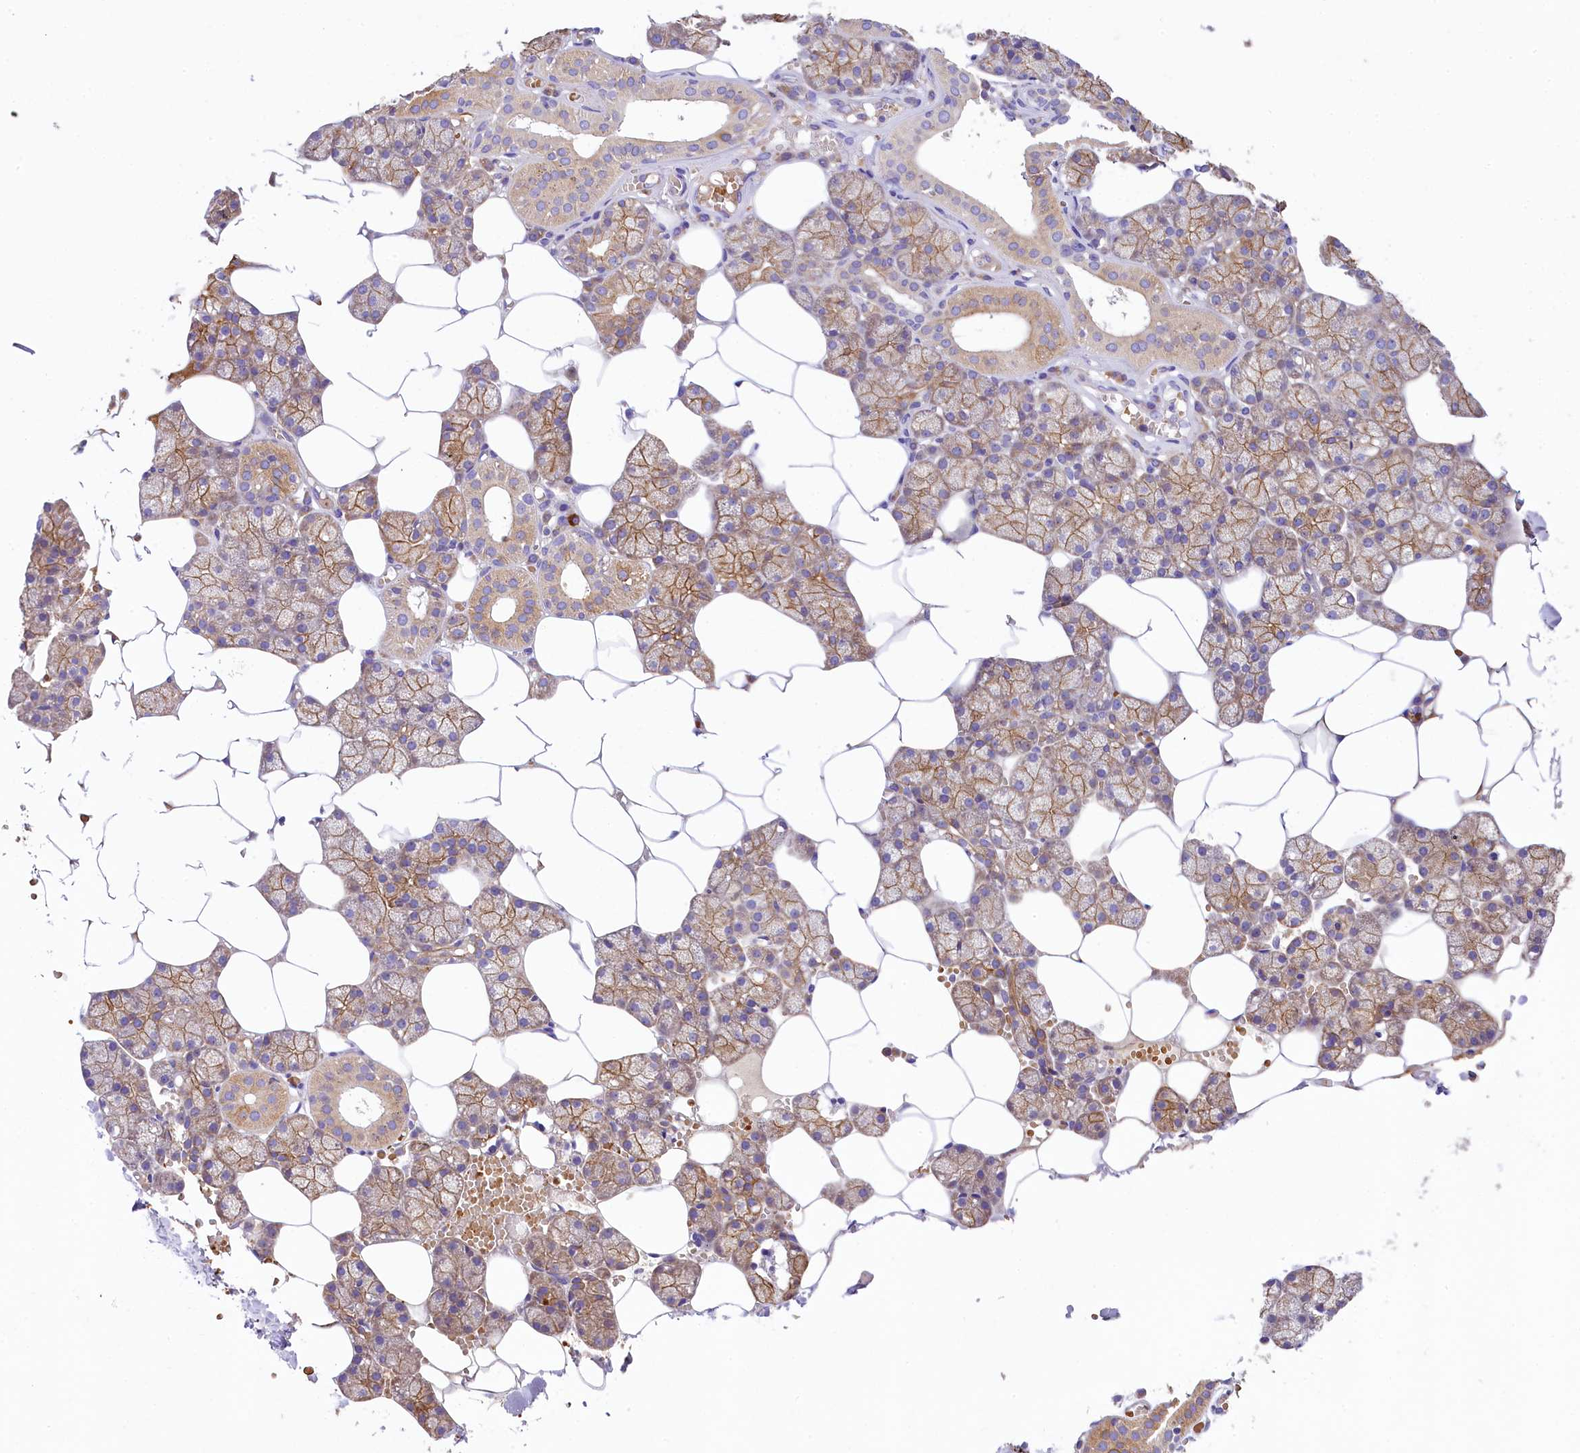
{"staining": {"intensity": "moderate", "quantity": ">75%", "location": "cytoplasmic/membranous"}, "tissue": "salivary gland", "cell_type": "Glandular cells", "image_type": "normal", "snomed": [{"axis": "morphology", "description": "Normal tissue, NOS"}, {"axis": "topography", "description": "Salivary gland"}], "caption": "Moderate cytoplasmic/membranous protein staining is seen in about >75% of glandular cells in salivary gland. The protein of interest is shown in brown color, while the nuclei are stained blue.", "gene": "LARP4", "patient": {"sex": "male", "age": 62}}